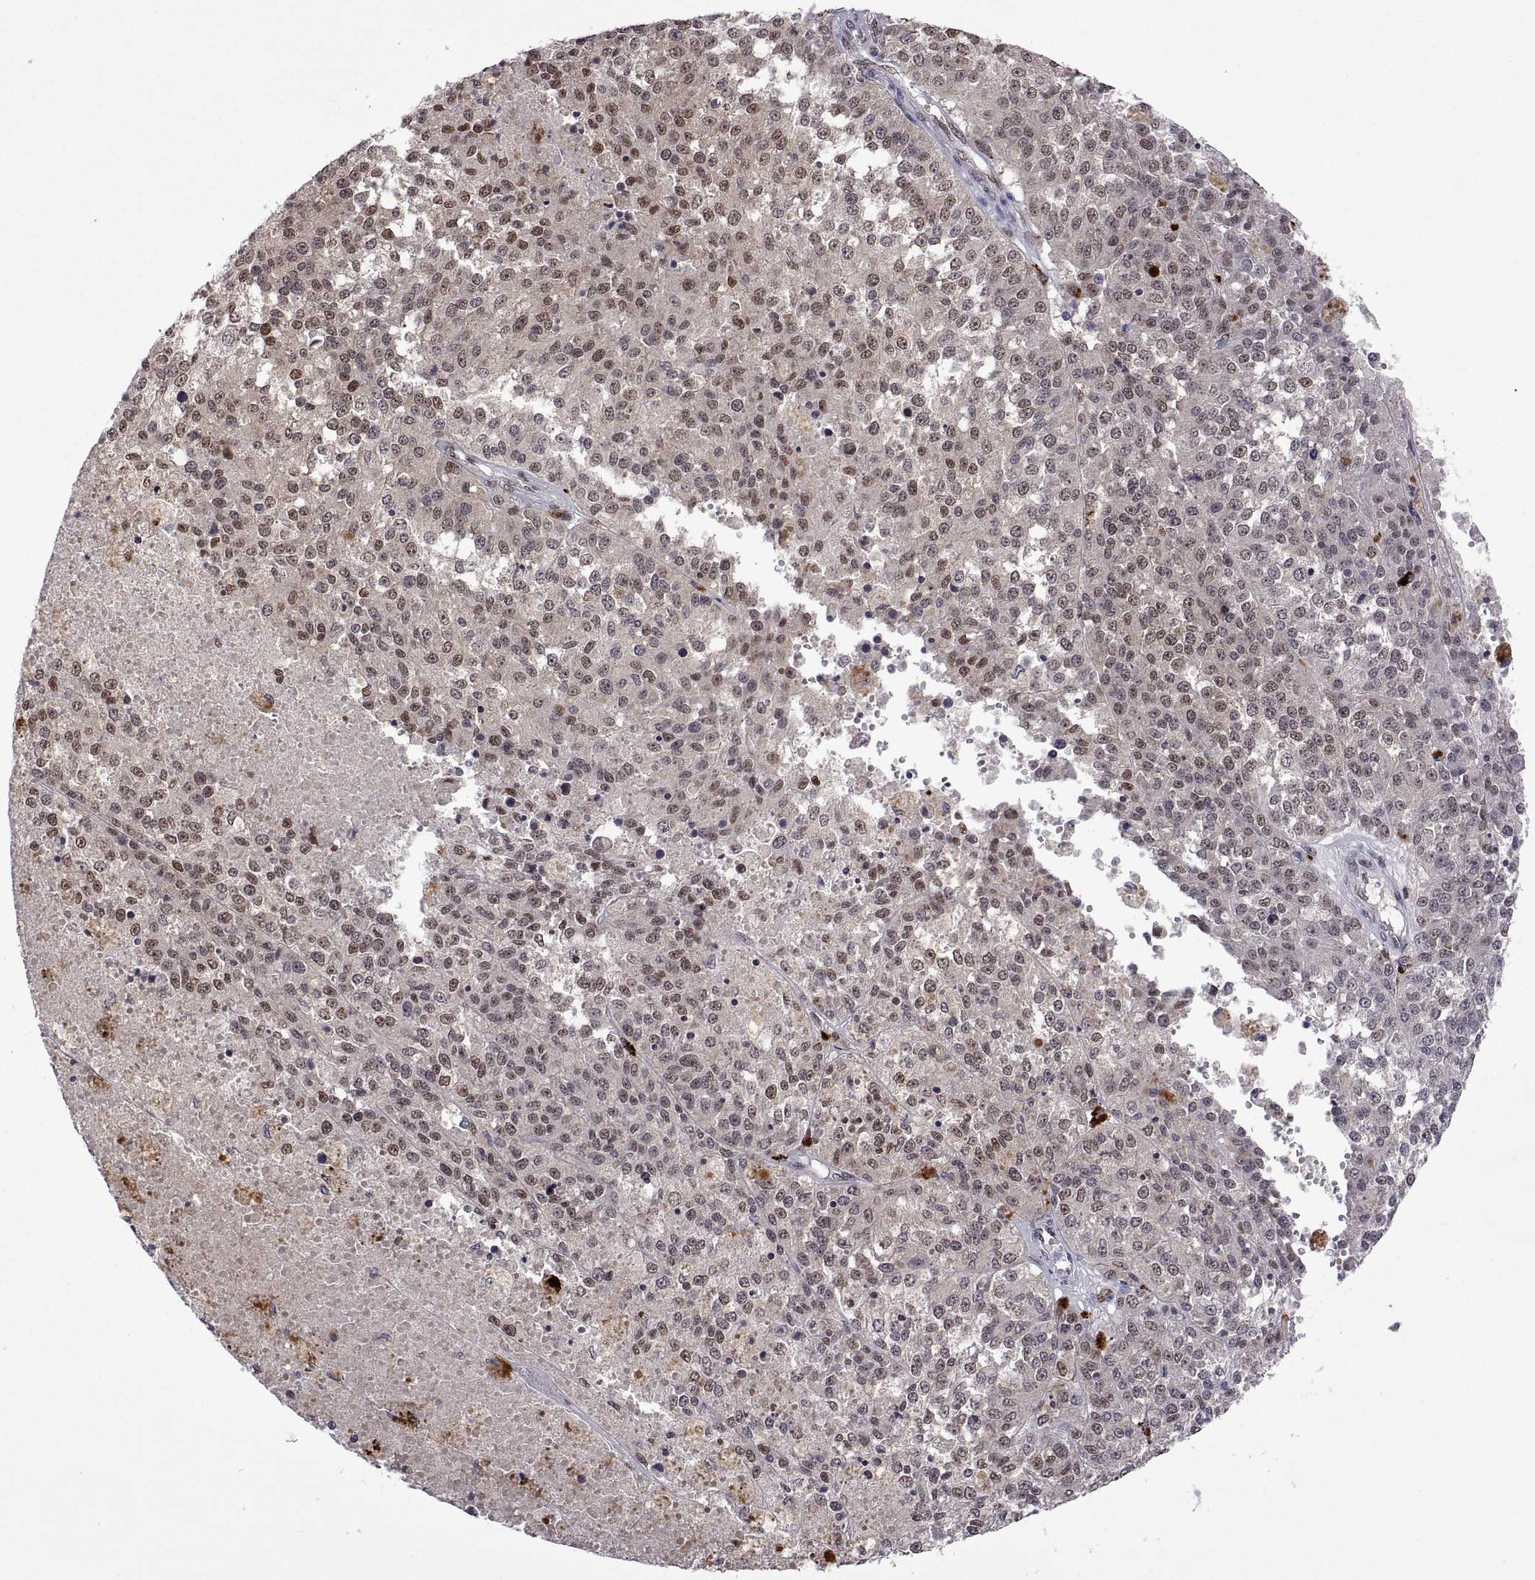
{"staining": {"intensity": "moderate", "quantity": "25%-75%", "location": "cytoplasmic/membranous,nuclear"}, "tissue": "melanoma", "cell_type": "Tumor cells", "image_type": "cancer", "snomed": [{"axis": "morphology", "description": "Malignant melanoma, Metastatic site"}, {"axis": "topography", "description": "Lymph node"}], "caption": "There is medium levels of moderate cytoplasmic/membranous and nuclear positivity in tumor cells of melanoma, as demonstrated by immunohistochemical staining (brown color).", "gene": "NR4A1", "patient": {"sex": "female", "age": 64}}